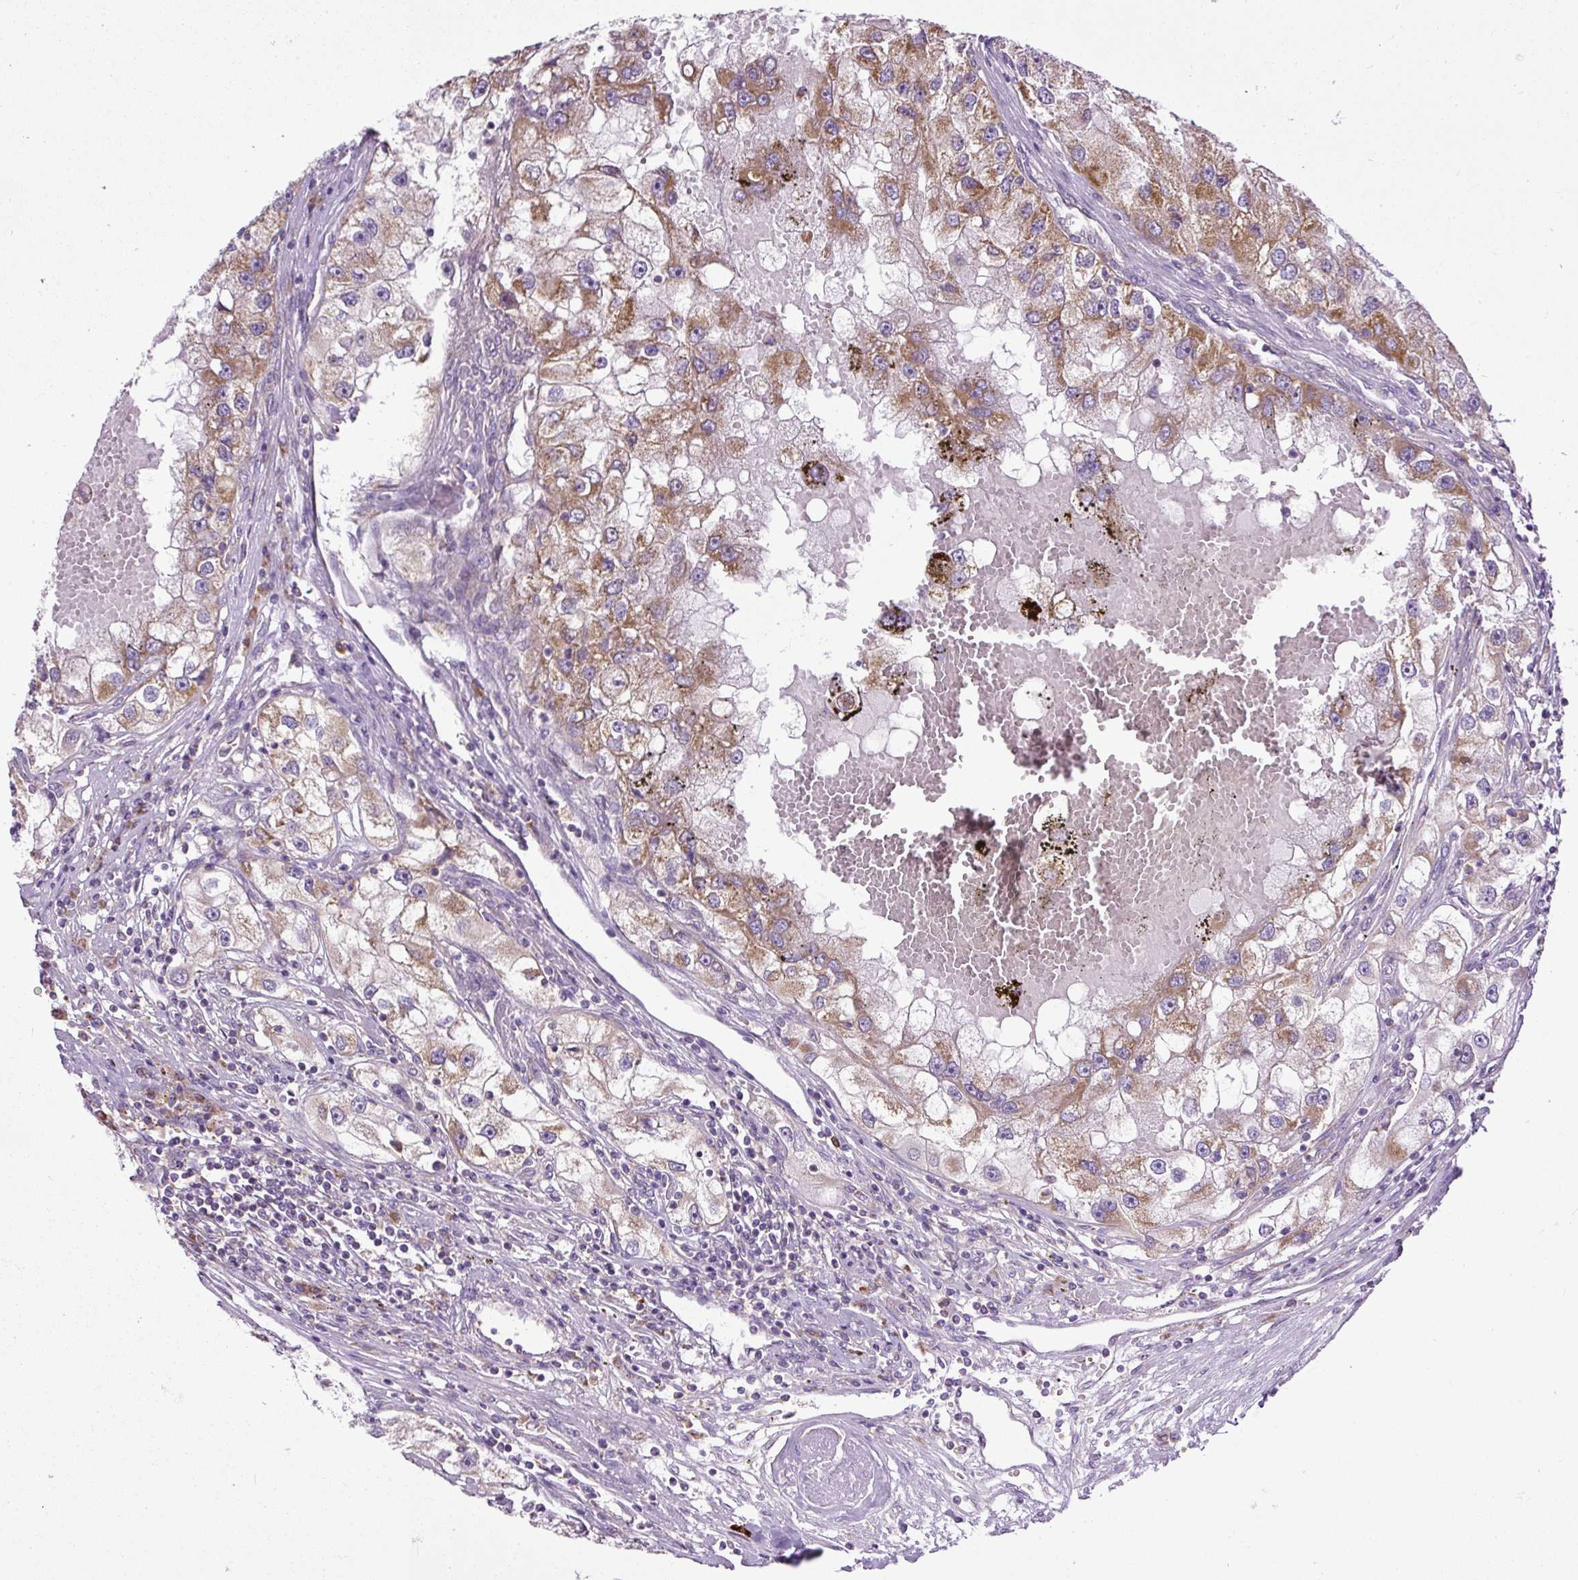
{"staining": {"intensity": "moderate", "quantity": ">75%", "location": "cytoplasmic/membranous"}, "tissue": "renal cancer", "cell_type": "Tumor cells", "image_type": "cancer", "snomed": [{"axis": "morphology", "description": "Adenocarcinoma, NOS"}, {"axis": "topography", "description": "Kidney"}], "caption": "Immunohistochemical staining of adenocarcinoma (renal) displays medium levels of moderate cytoplasmic/membranous protein expression in approximately >75% of tumor cells. (Brightfield microscopy of DAB IHC at high magnification).", "gene": "TM2D3", "patient": {"sex": "male", "age": 63}}